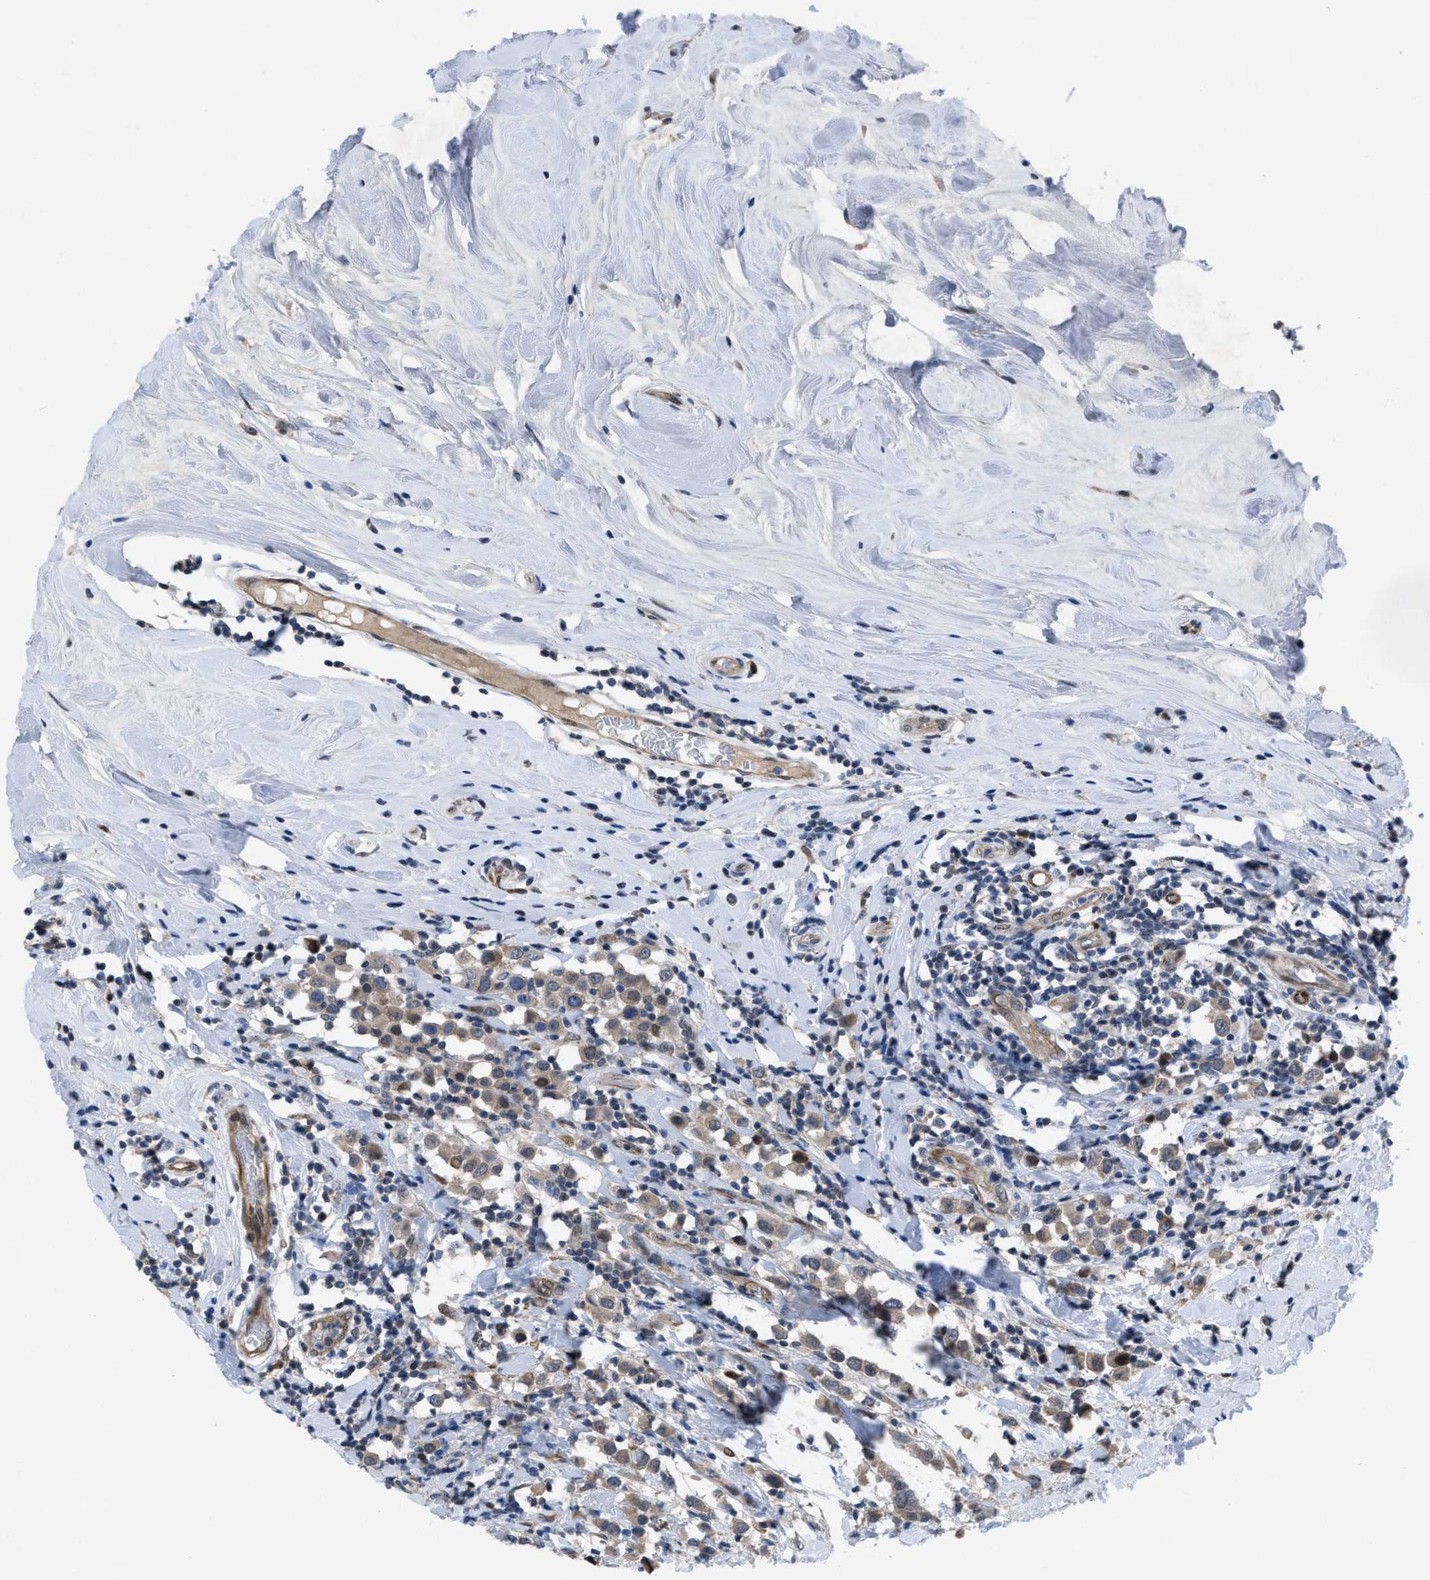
{"staining": {"intensity": "moderate", "quantity": ">75%", "location": "cytoplasmic/membranous"}, "tissue": "breast cancer", "cell_type": "Tumor cells", "image_type": "cancer", "snomed": [{"axis": "morphology", "description": "Duct carcinoma"}, {"axis": "topography", "description": "Breast"}], "caption": "Protein staining reveals moderate cytoplasmic/membranous positivity in approximately >75% of tumor cells in breast cancer (infiltrating ductal carcinoma).", "gene": "IL17RE", "patient": {"sex": "female", "age": 61}}